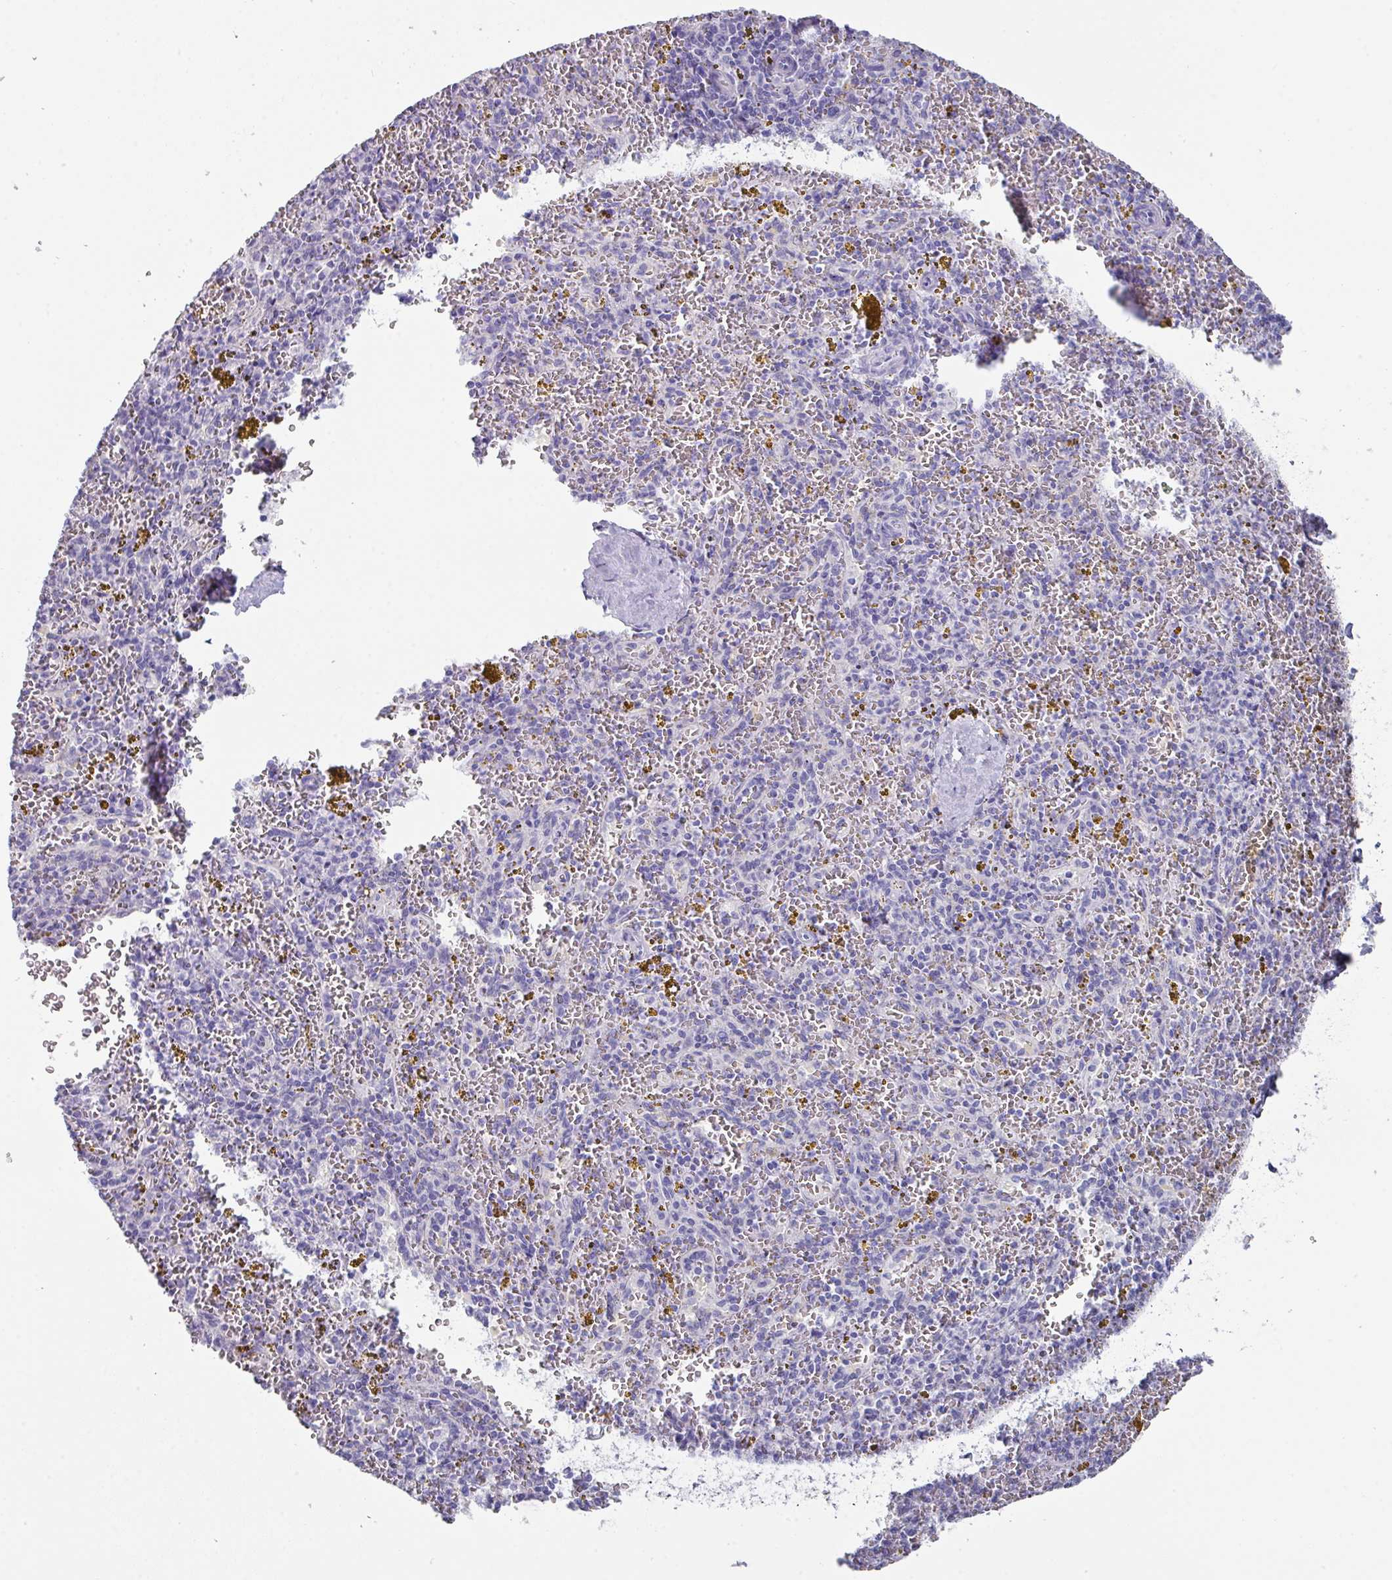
{"staining": {"intensity": "negative", "quantity": "none", "location": "none"}, "tissue": "spleen", "cell_type": "Cells in red pulp", "image_type": "normal", "snomed": [{"axis": "morphology", "description": "Normal tissue, NOS"}, {"axis": "topography", "description": "Spleen"}], "caption": "Immunohistochemistry histopathology image of benign spleen: spleen stained with DAB shows no significant protein staining in cells in red pulp. (DAB immunohistochemistry (IHC) with hematoxylin counter stain).", "gene": "PEX10", "patient": {"sex": "male", "age": 57}}